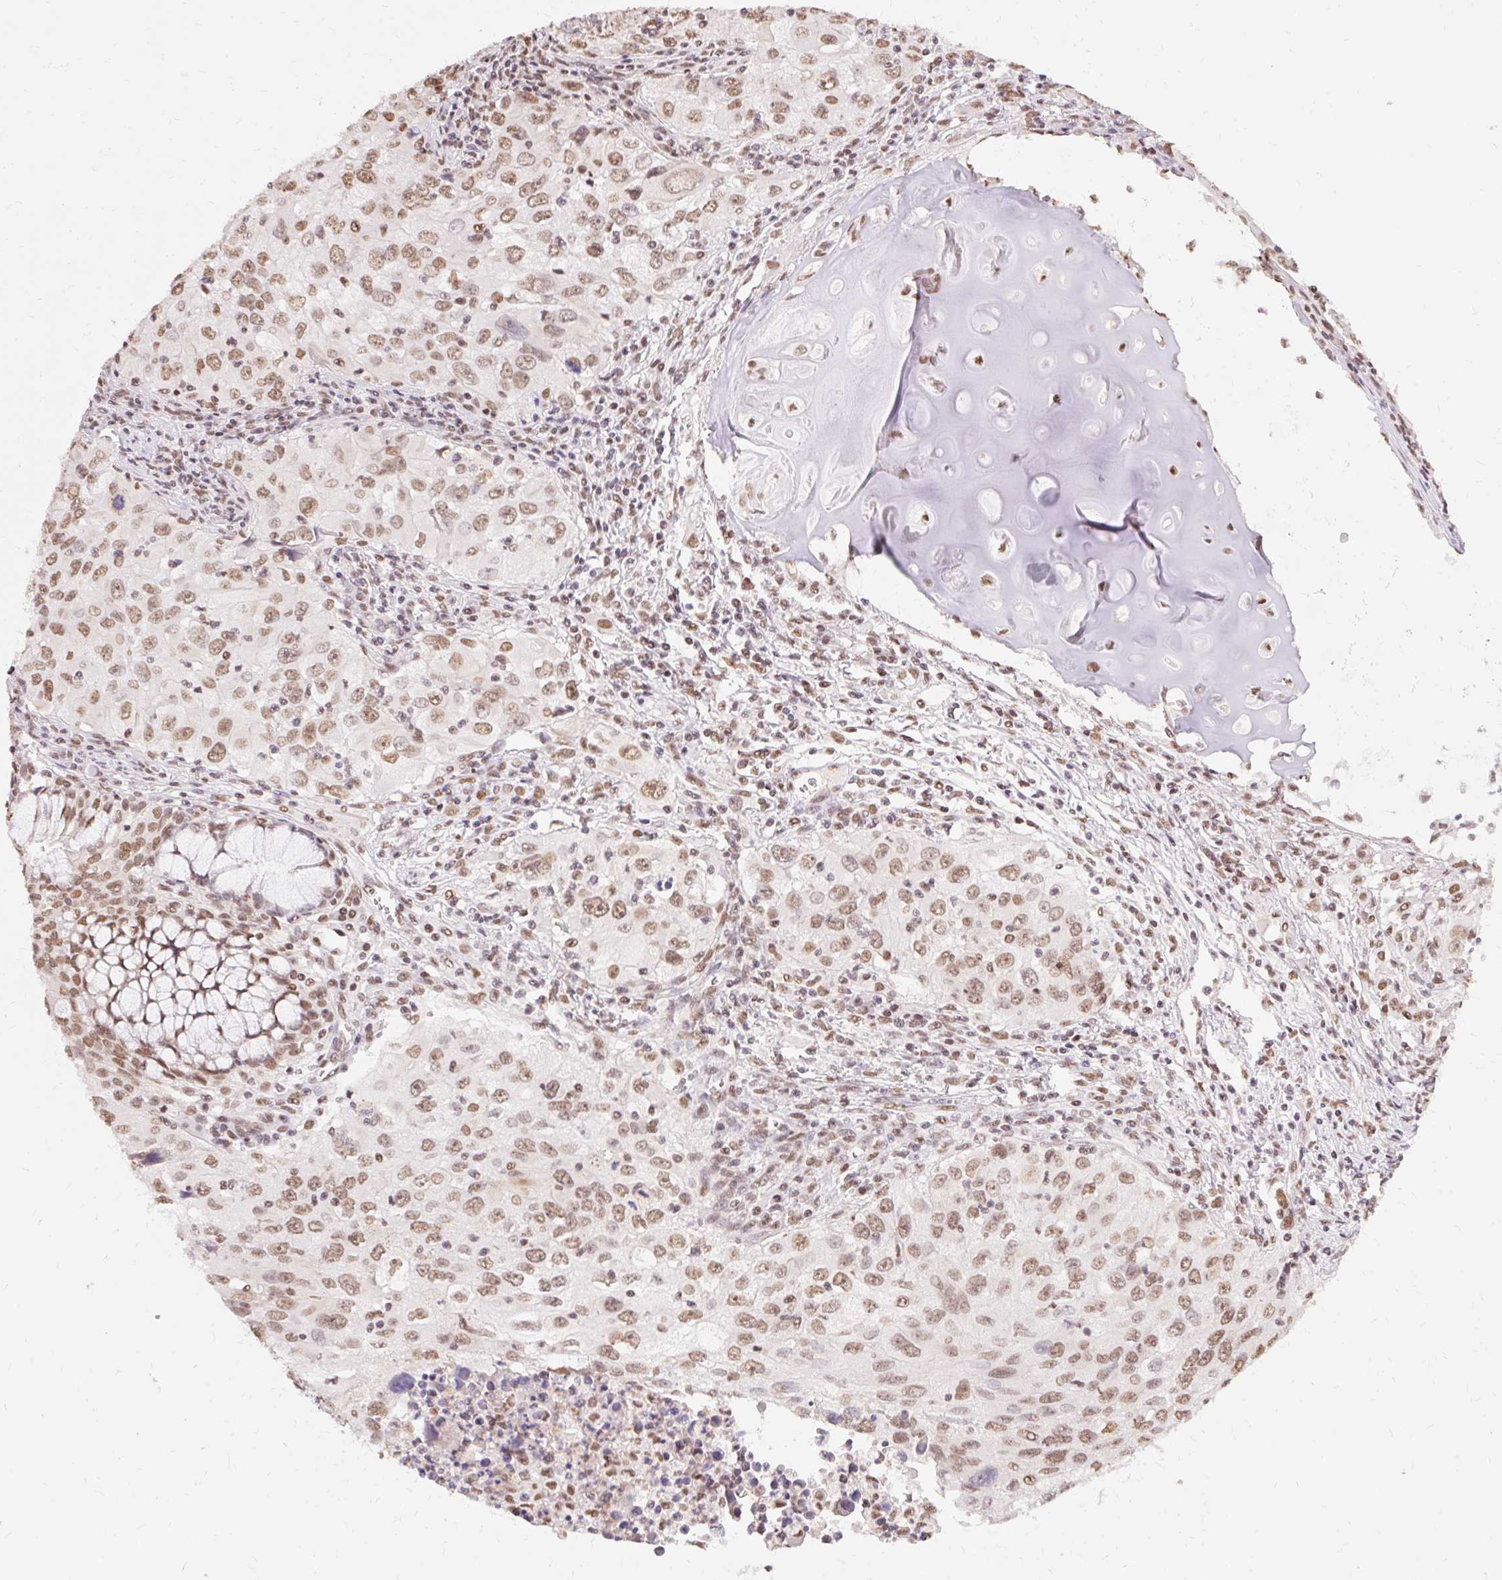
{"staining": {"intensity": "moderate", "quantity": ">75%", "location": "nuclear"}, "tissue": "lung cancer", "cell_type": "Tumor cells", "image_type": "cancer", "snomed": [{"axis": "morphology", "description": "Adenocarcinoma, NOS"}, {"axis": "morphology", "description": "Adenocarcinoma, metastatic, NOS"}, {"axis": "topography", "description": "Lymph node"}, {"axis": "topography", "description": "Lung"}], "caption": "IHC staining of metastatic adenocarcinoma (lung), which displays medium levels of moderate nuclear positivity in approximately >75% of tumor cells indicating moderate nuclear protein positivity. The staining was performed using DAB (3,3'-diaminobenzidine) (brown) for protein detection and nuclei were counterstained in hematoxylin (blue).", "gene": "NPIPB12", "patient": {"sex": "female", "age": 42}}